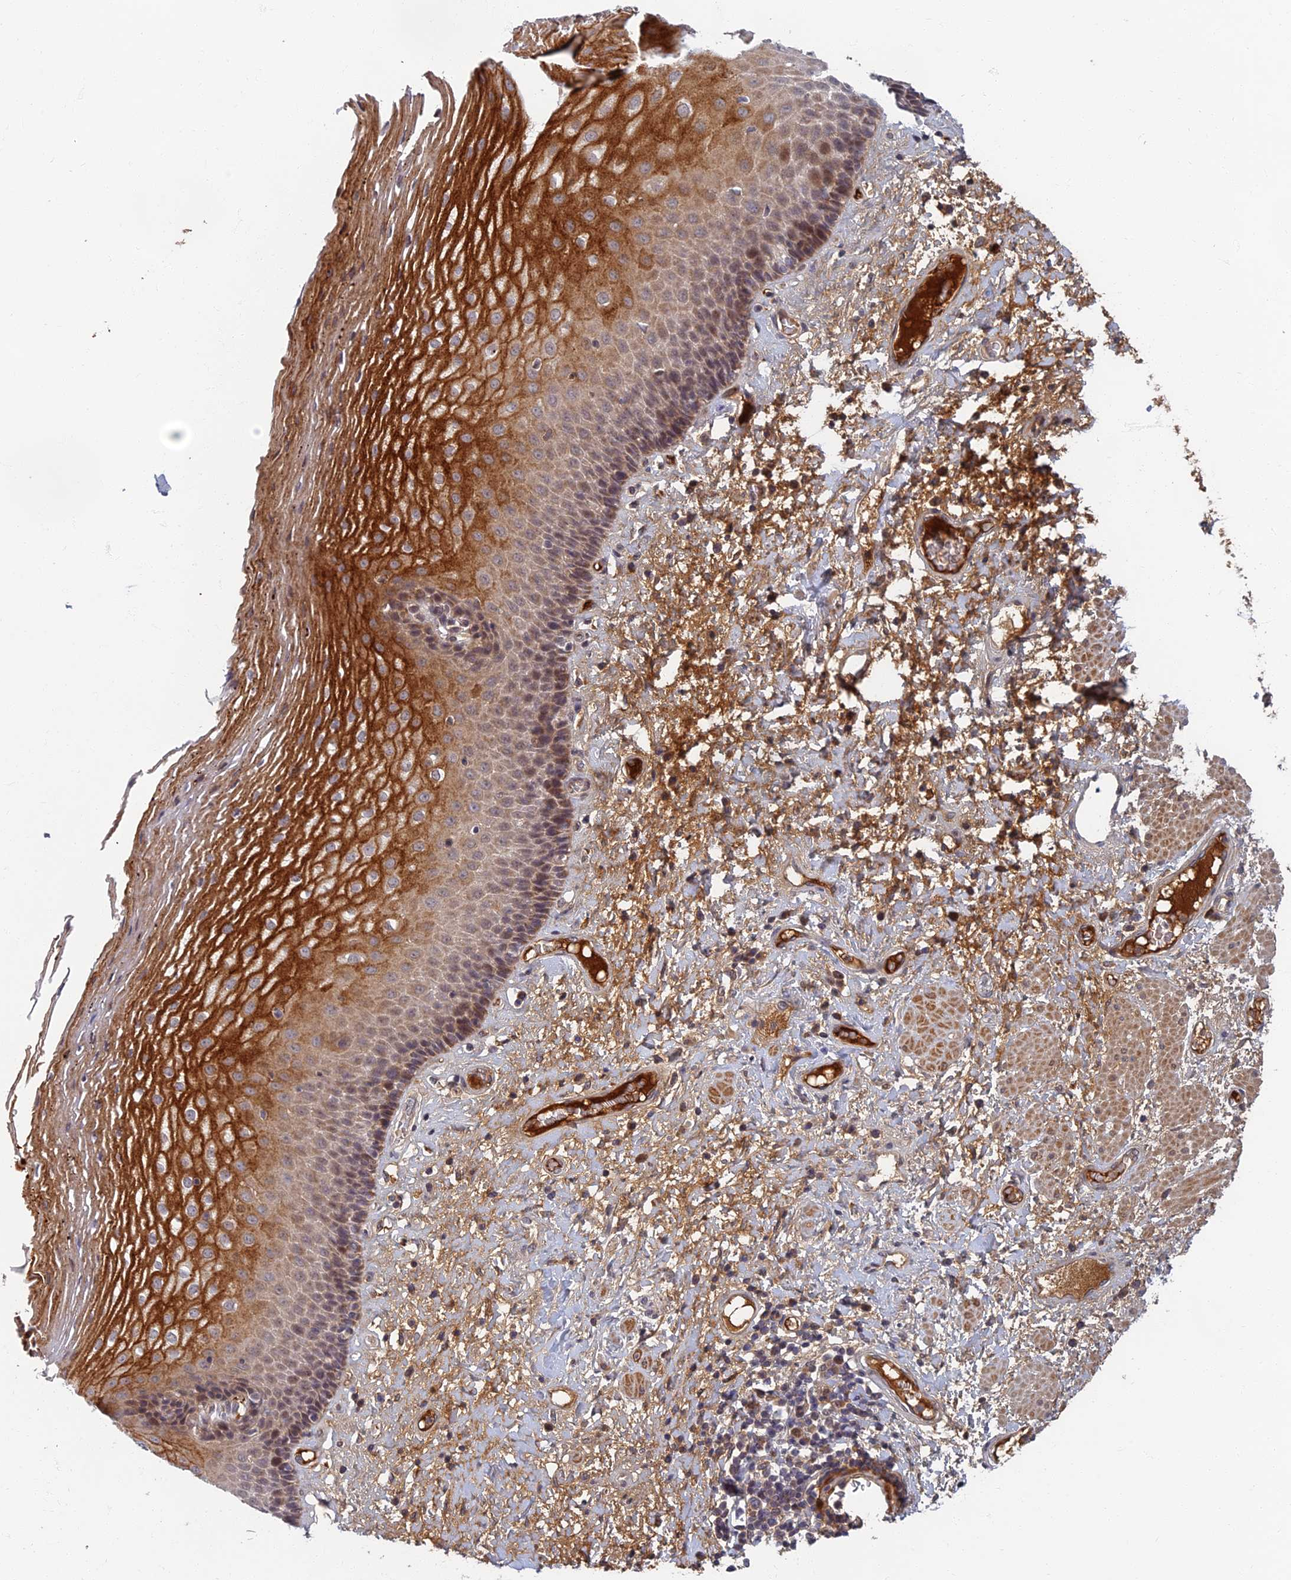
{"staining": {"intensity": "moderate", "quantity": "25%-75%", "location": "cytoplasmic/membranous"}, "tissue": "esophagus", "cell_type": "Squamous epithelial cells", "image_type": "normal", "snomed": [{"axis": "morphology", "description": "Normal tissue, NOS"}, {"axis": "morphology", "description": "Adenocarcinoma, NOS"}, {"axis": "topography", "description": "Esophagus"}], "caption": "Normal esophagus shows moderate cytoplasmic/membranous positivity in about 25%-75% of squamous epithelial cells.", "gene": "EARS2", "patient": {"sex": "male", "age": 62}}